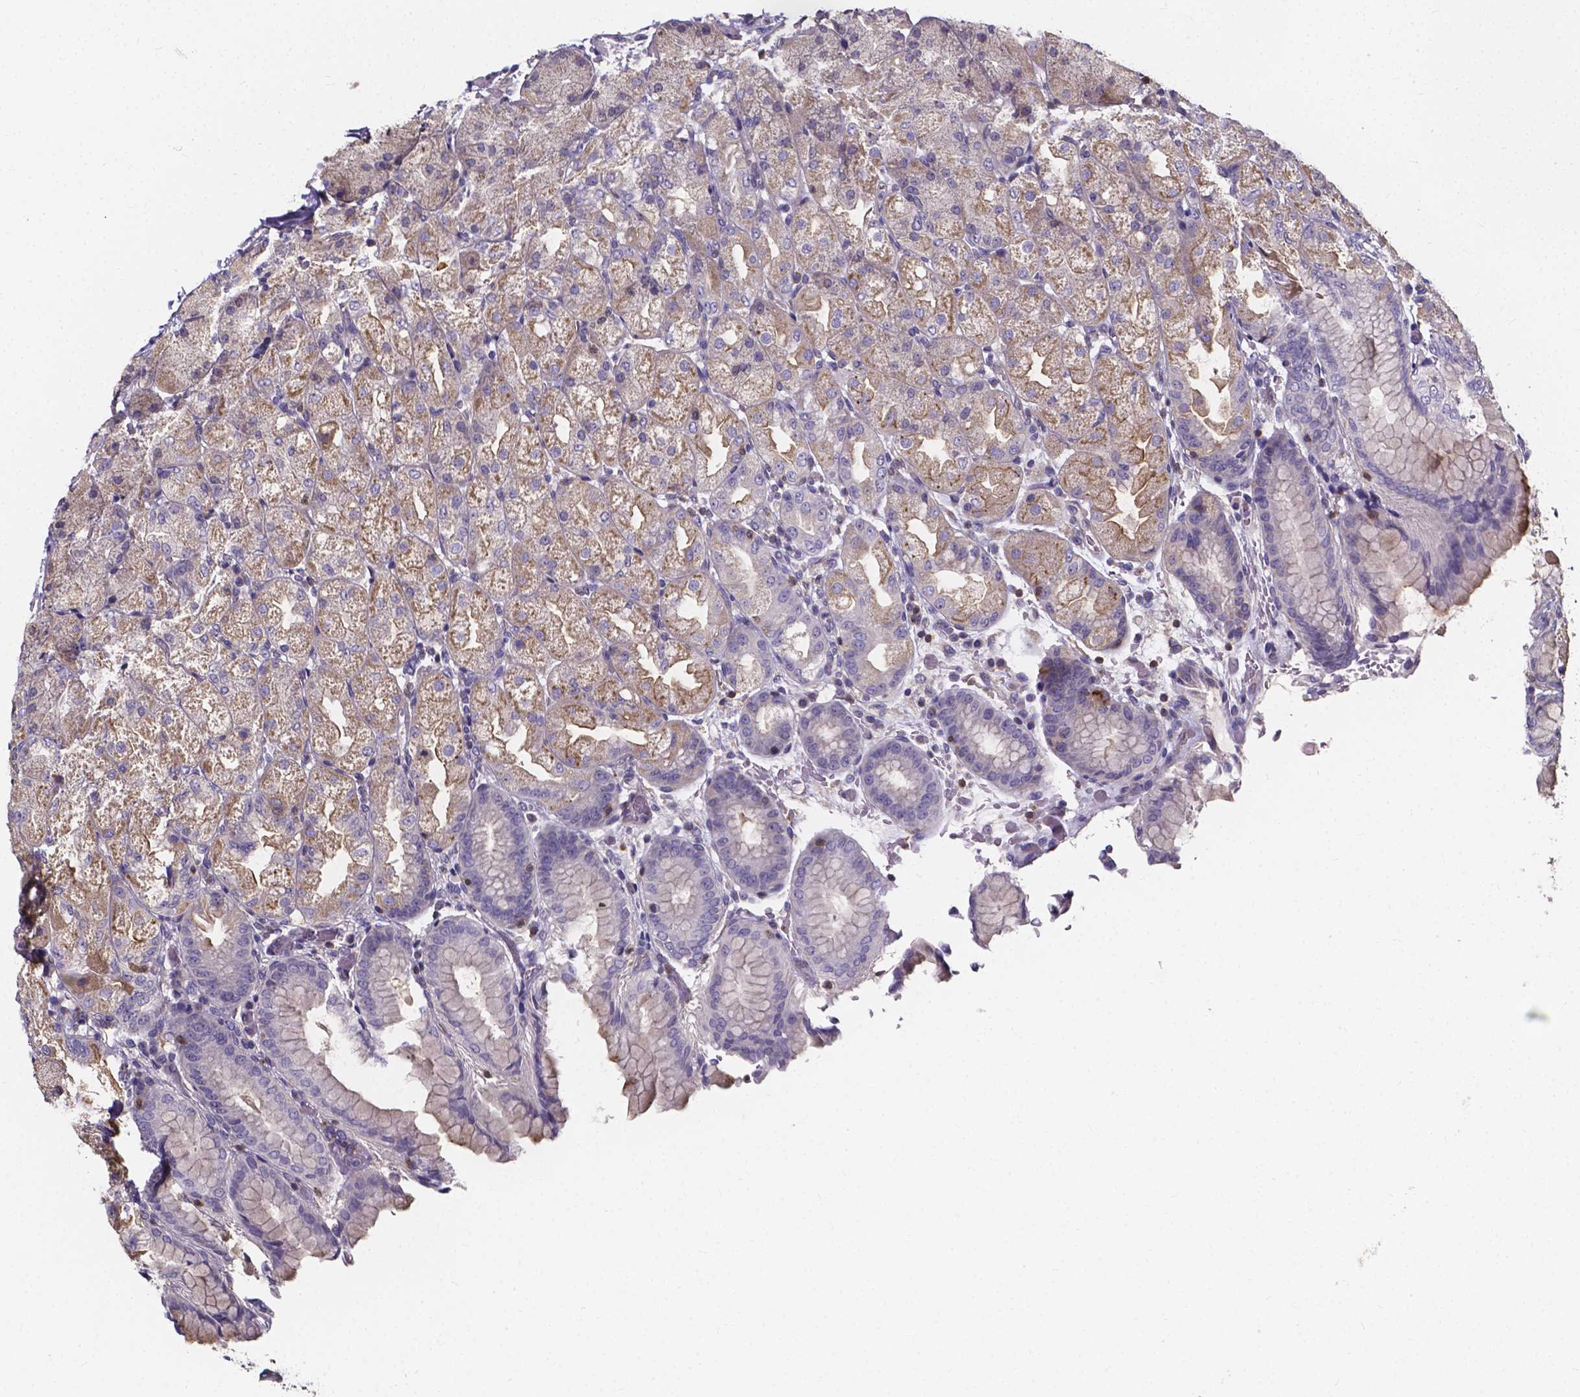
{"staining": {"intensity": "moderate", "quantity": "25%-75%", "location": "cytoplasmic/membranous"}, "tissue": "stomach", "cell_type": "Glandular cells", "image_type": "normal", "snomed": [{"axis": "morphology", "description": "Normal tissue, NOS"}, {"axis": "topography", "description": "Stomach, upper"}, {"axis": "topography", "description": "Stomach"}, {"axis": "topography", "description": "Stomach, lower"}], "caption": "Immunohistochemical staining of normal human stomach reveals medium levels of moderate cytoplasmic/membranous positivity in approximately 25%-75% of glandular cells.", "gene": "THEMIS", "patient": {"sex": "male", "age": 62}}